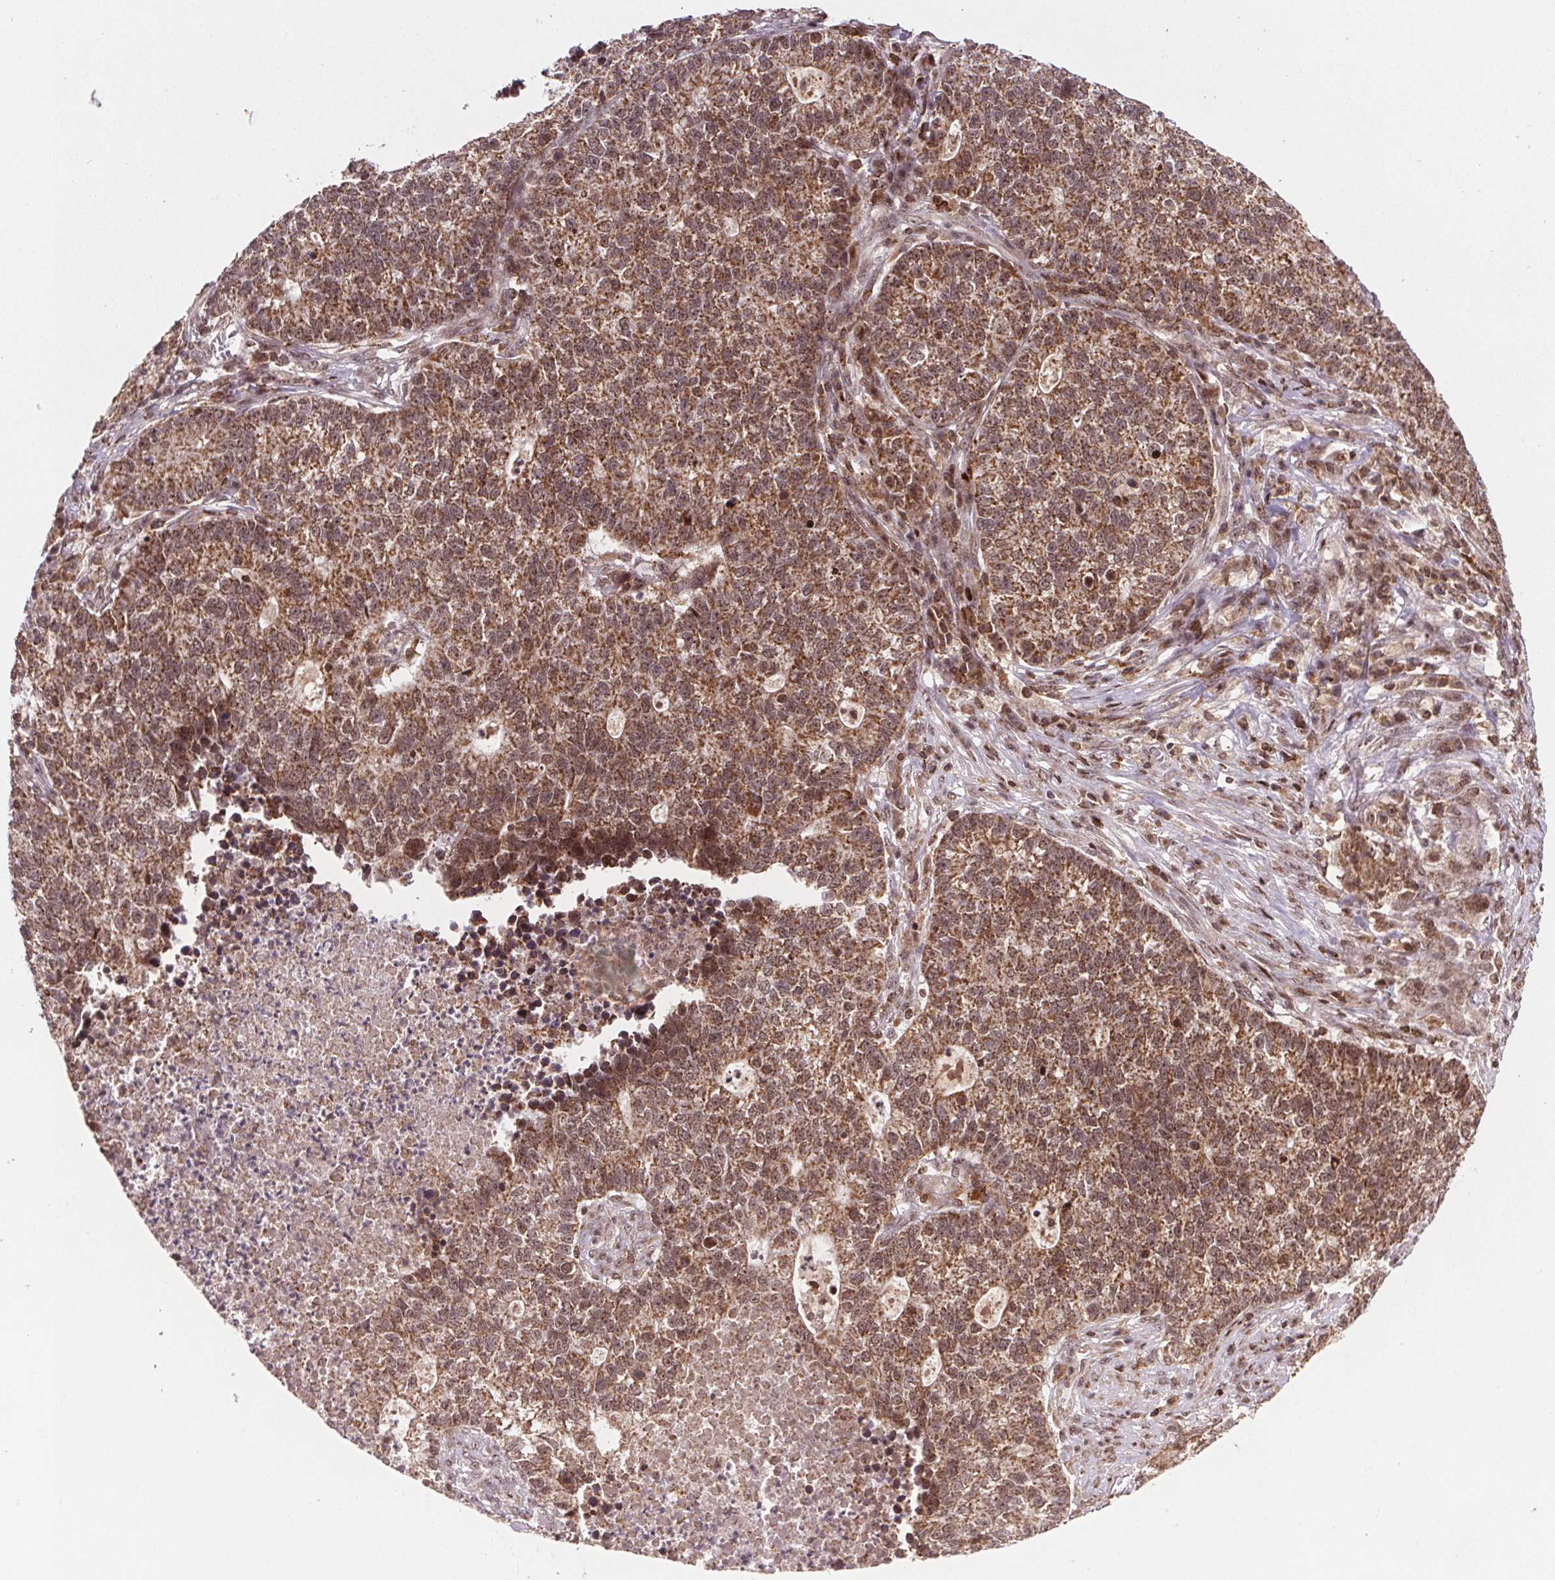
{"staining": {"intensity": "moderate", "quantity": ">75%", "location": "cytoplasmic/membranous"}, "tissue": "lung cancer", "cell_type": "Tumor cells", "image_type": "cancer", "snomed": [{"axis": "morphology", "description": "Adenocarcinoma, NOS"}, {"axis": "topography", "description": "Lung"}], "caption": "Moderate cytoplasmic/membranous positivity is identified in about >75% of tumor cells in lung adenocarcinoma.", "gene": "SNRNP35", "patient": {"sex": "male", "age": 57}}